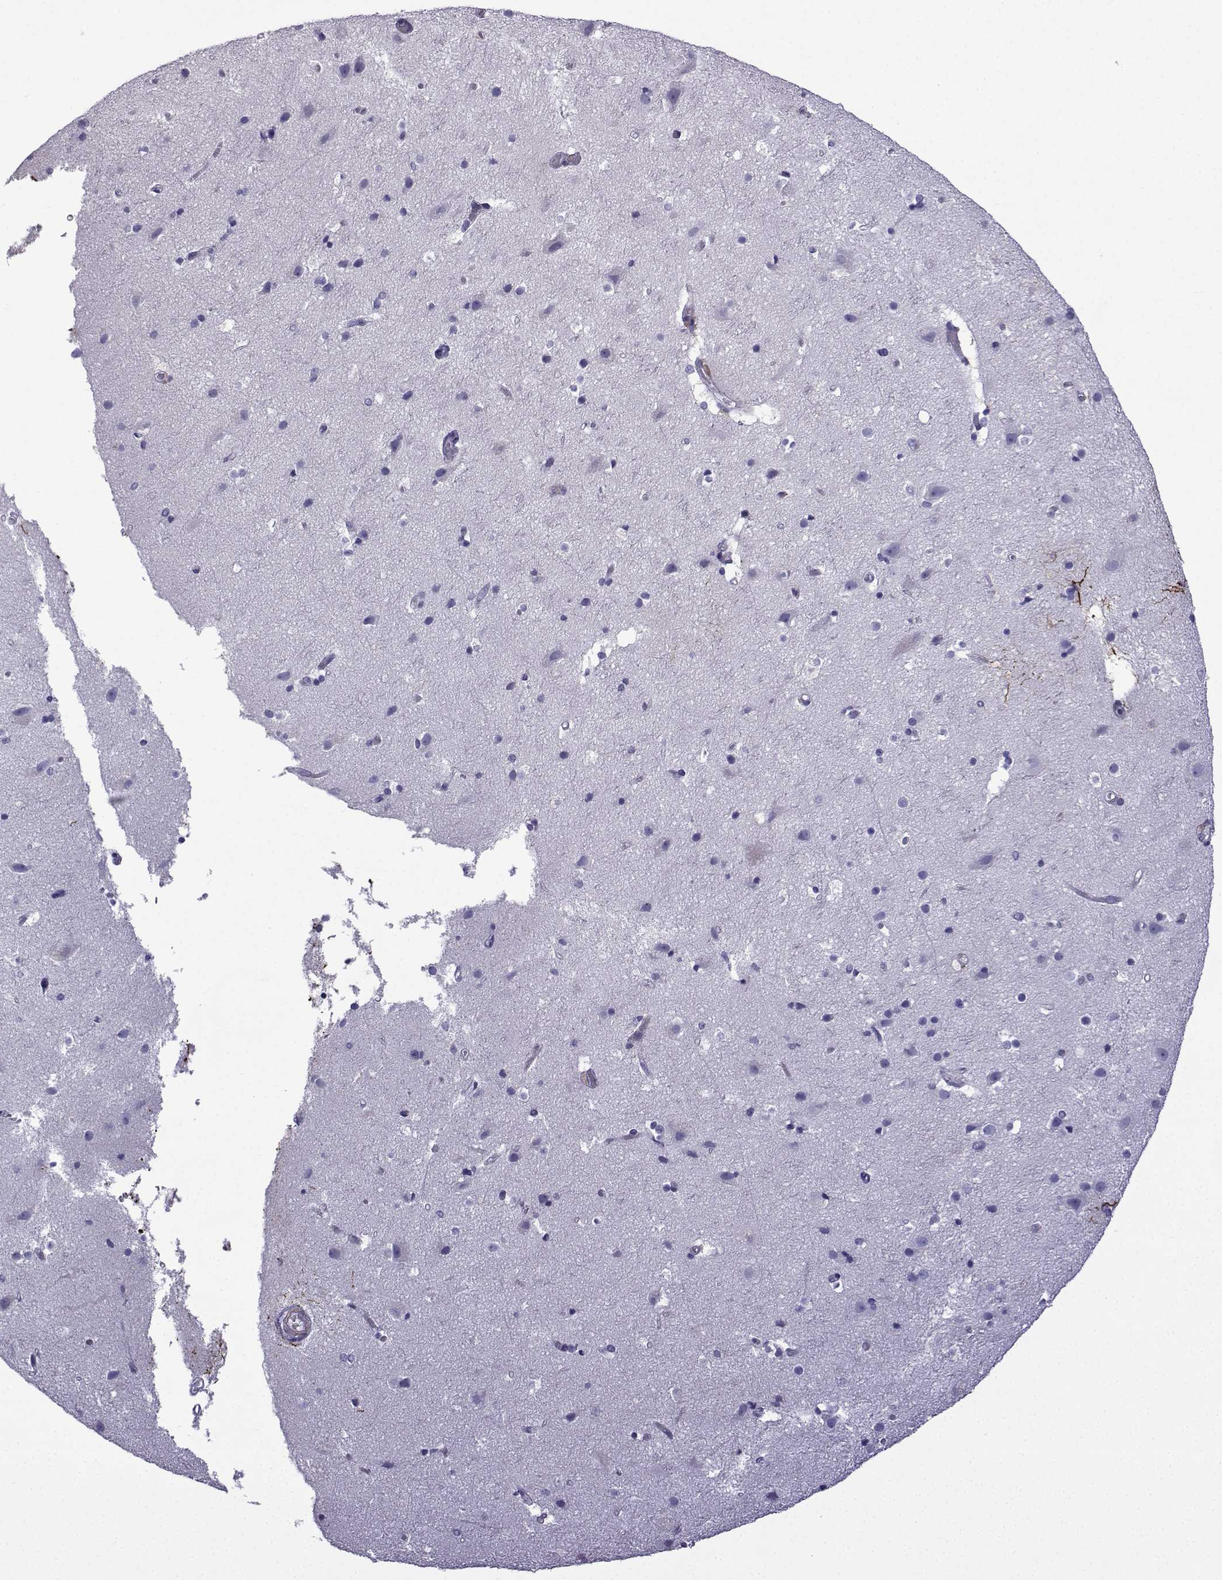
{"staining": {"intensity": "negative", "quantity": "none", "location": "none"}, "tissue": "cerebral cortex", "cell_type": "Endothelial cells", "image_type": "normal", "snomed": [{"axis": "morphology", "description": "Normal tissue, NOS"}, {"axis": "topography", "description": "Cerebral cortex"}], "caption": "Protein analysis of benign cerebral cortex shows no significant staining in endothelial cells. (DAB immunohistochemistry, high magnification).", "gene": "KCNF1", "patient": {"sex": "female", "age": 52}}